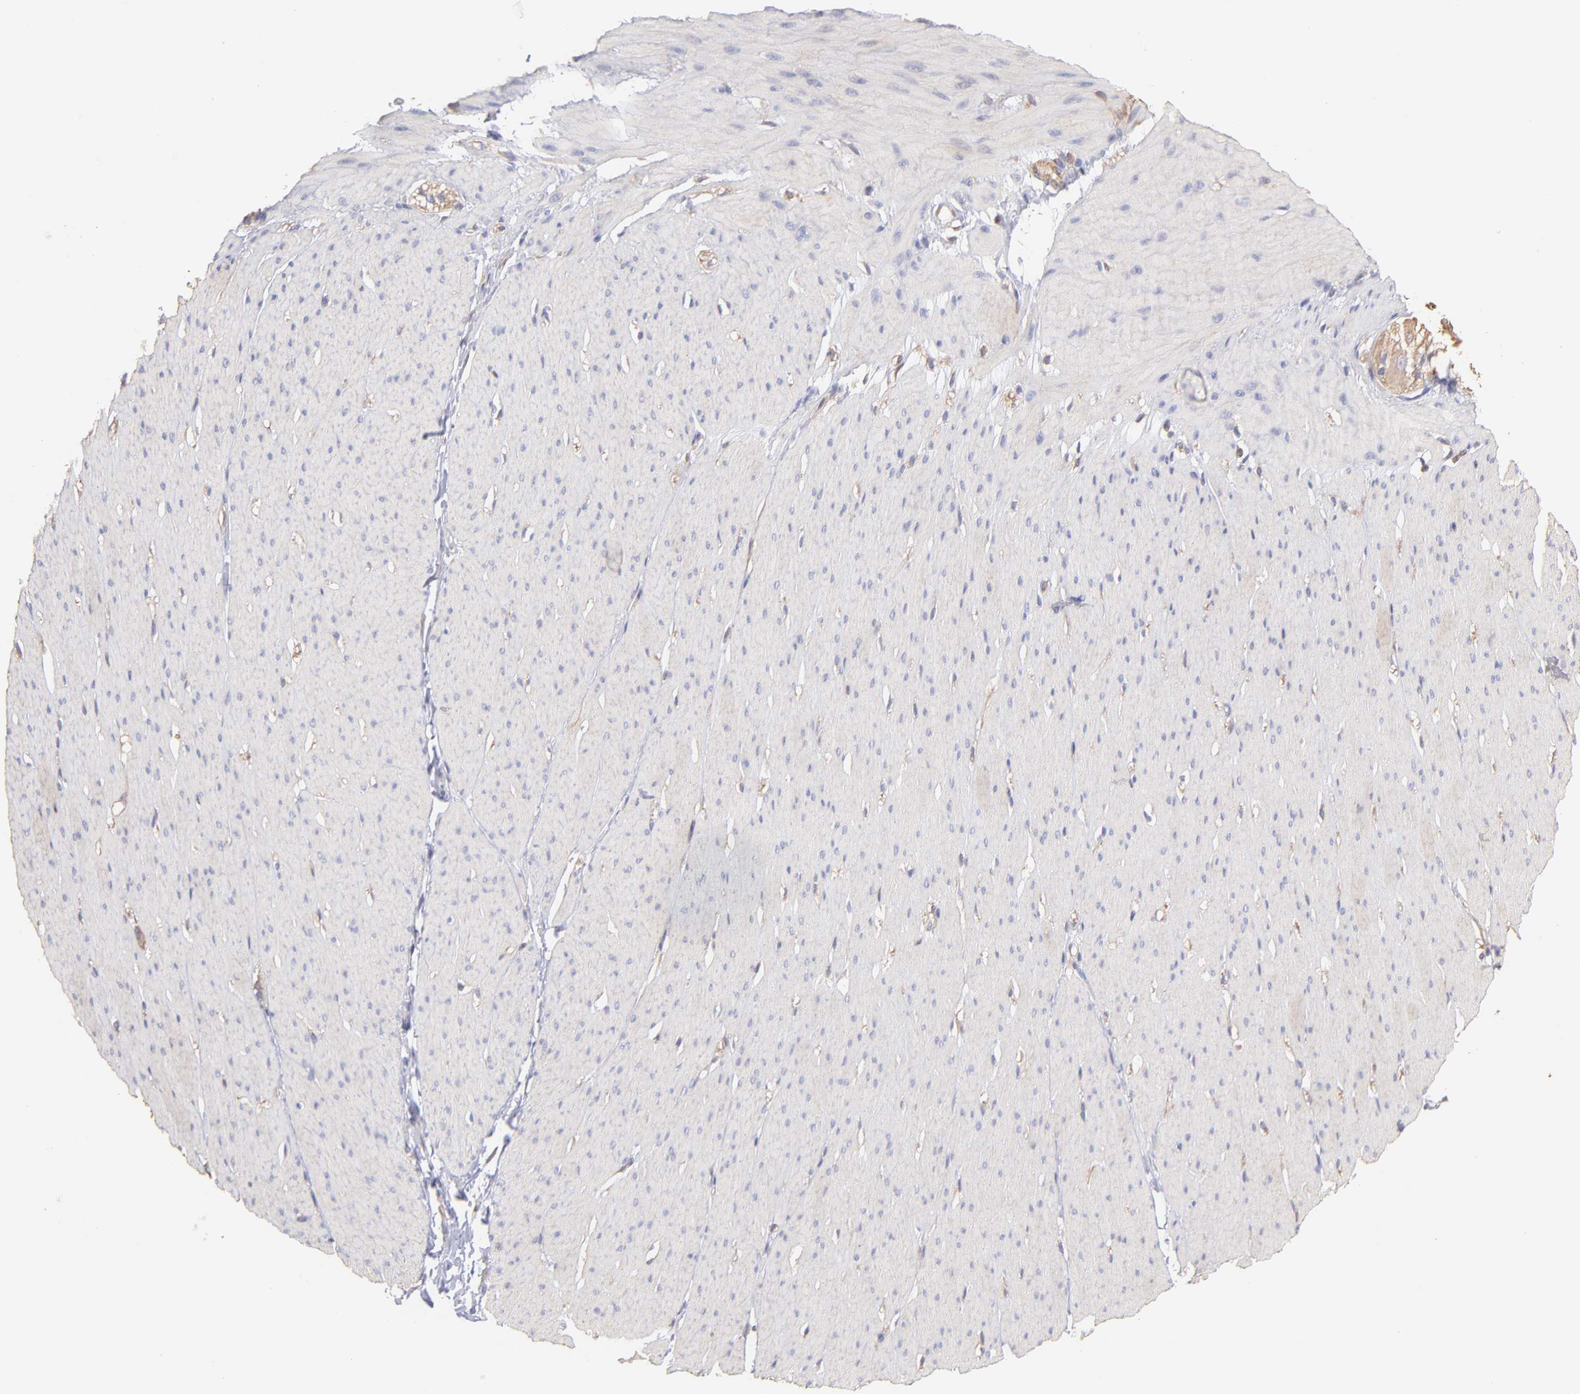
{"staining": {"intensity": "negative", "quantity": "none", "location": "none"}, "tissue": "smooth muscle", "cell_type": "Smooth muscle cells", "image_type": "normal", "snomed": [{"axis": "morphology", "description": "Normal tissue, NOS"}, {"axis": "topography", "description": "Smooth muscle"}, {"axis": "topography", "description": "Colon"}], "caption": "This is an immunohistochemistry micrograph of benign smooth muscle. There is no expression in smooth muscle cells.", "gene": "PLEC", "patient": {"sex": "male", "age": 67}}